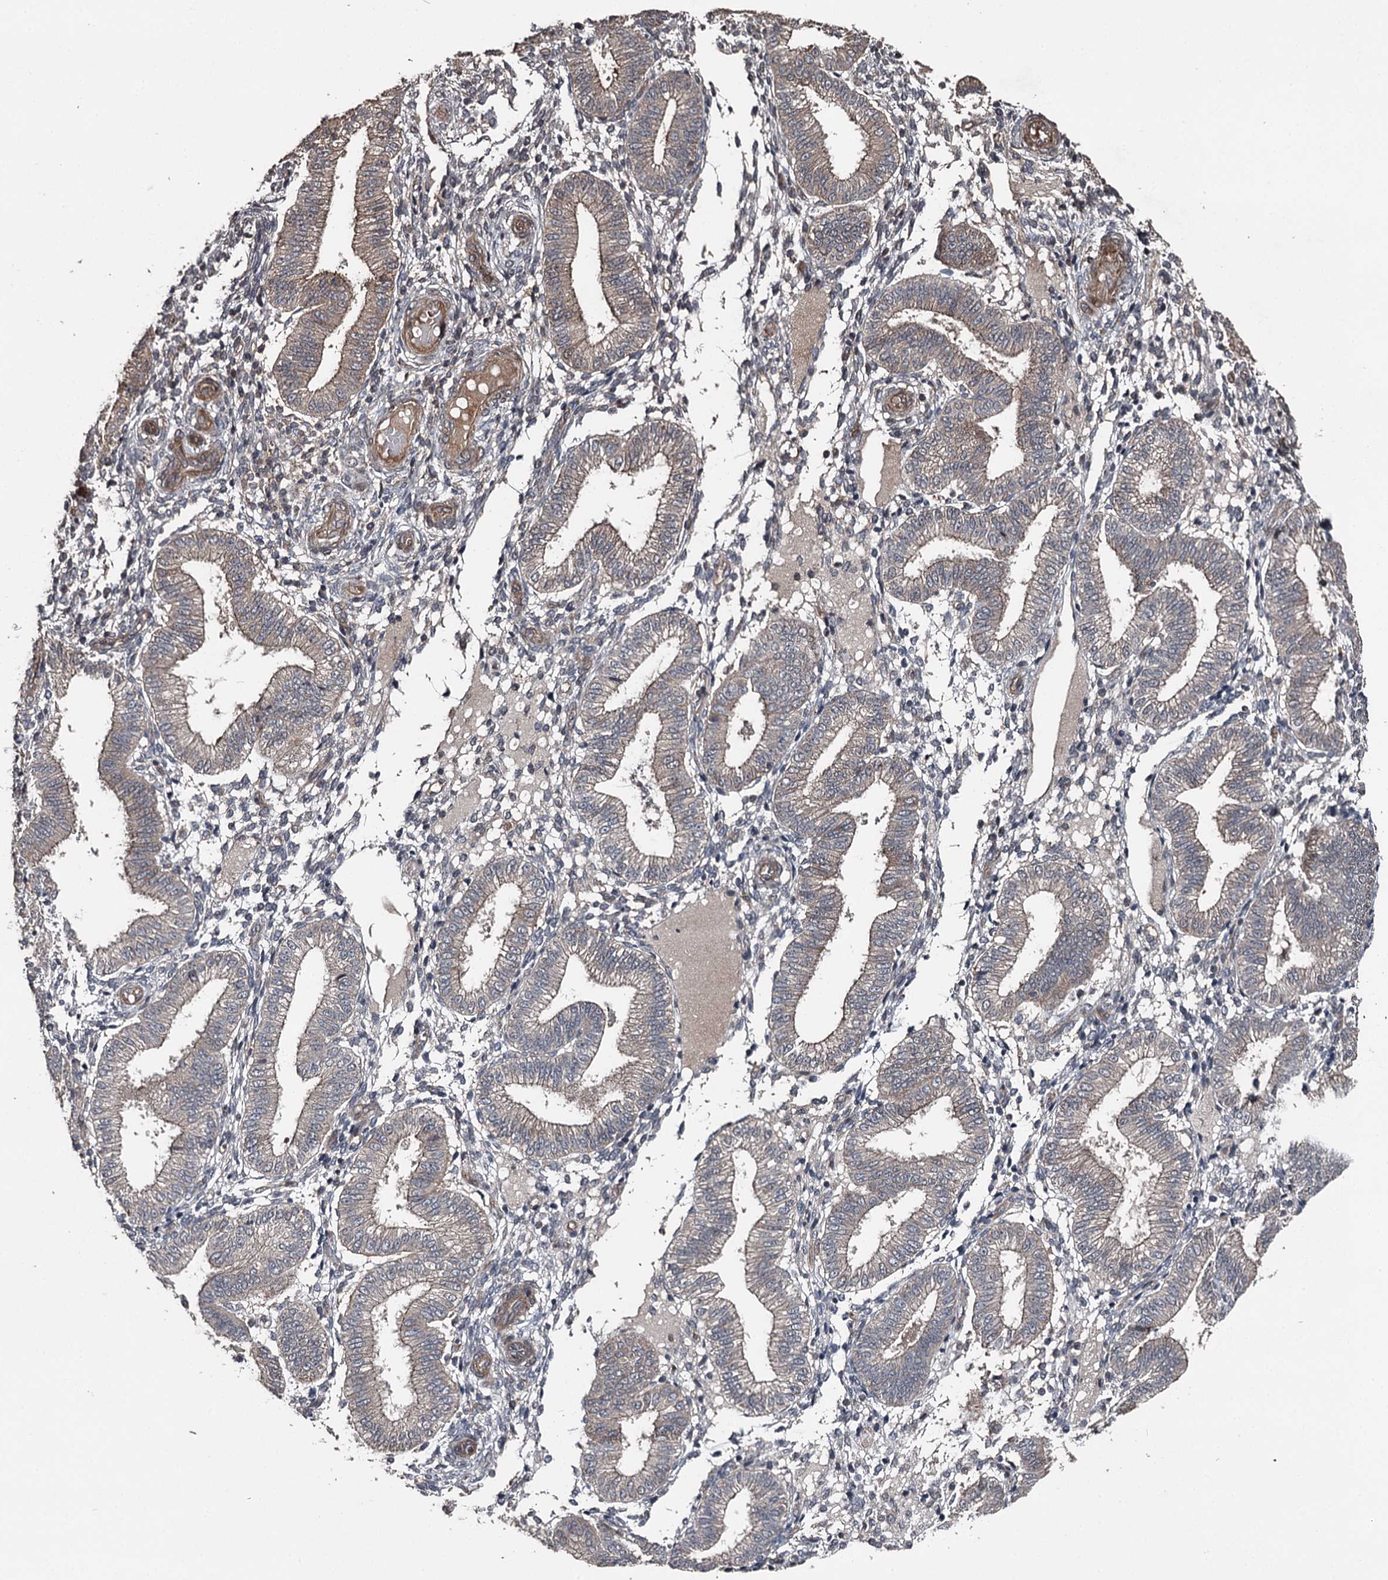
{"staining": {"intensity": "weak", "quantity": "25%-75%", "location": "cytoplasmic/membranous"}, "tissue": "endometrium", "cell_type": "Cells in endometrial stroma", "image_type": "normal", "snomed": [{"axis": "morphology", "description": "Normal tissue, NOS"}, {"axis": "topography", "description": "Endometrium"}], "caption": "Protein expression analysis of normal endometrium demonstrates weak cytoplasmic/membranous staining in approximately 25%-75% of cells in endometrial stroma.", "gene": "RAB21", "patient": {"sex": "female", "age": 39}}